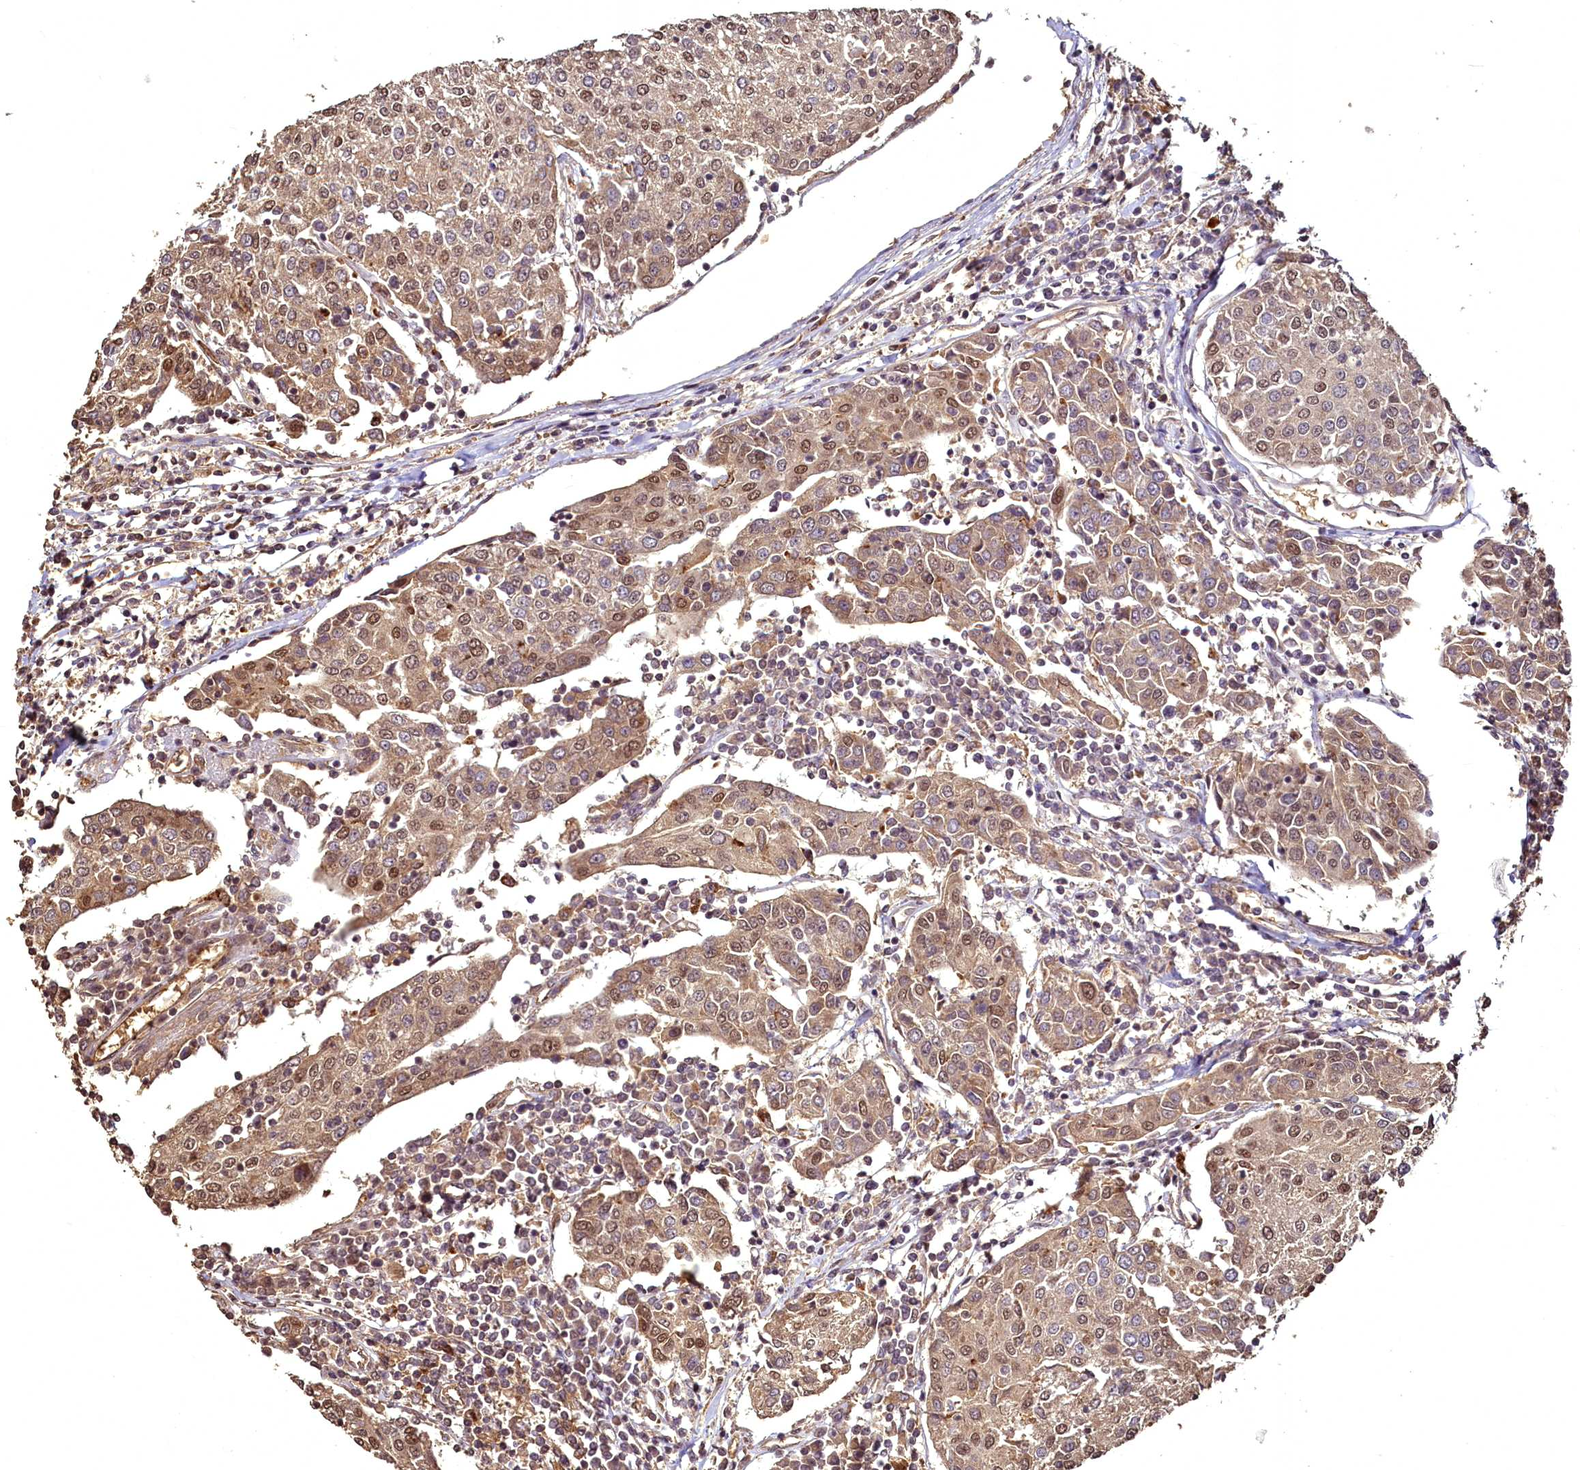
{"staining": {"intensity": "moderate", "quantity": ">75%", "location": "cytoplasmic/membranous,nuclear"}, "tissue": "urothelial cancer", "cell_type": "Tumor cells", "image_type": "cancer", "snomed": [{"axis": "morphology", "description": "Urothelial carcinoma, High grade"}, {"axis": "topography", "description": "Urinary bladder"}], "caption": "Human urothelial cancer stained with a brown dye exhibits moderate cytoplasmic/membranous and nuclear positive positivity in about >75% of tumor cells.", "gene": "VPS51", "patient": {"sex": "female", "age": 85}}